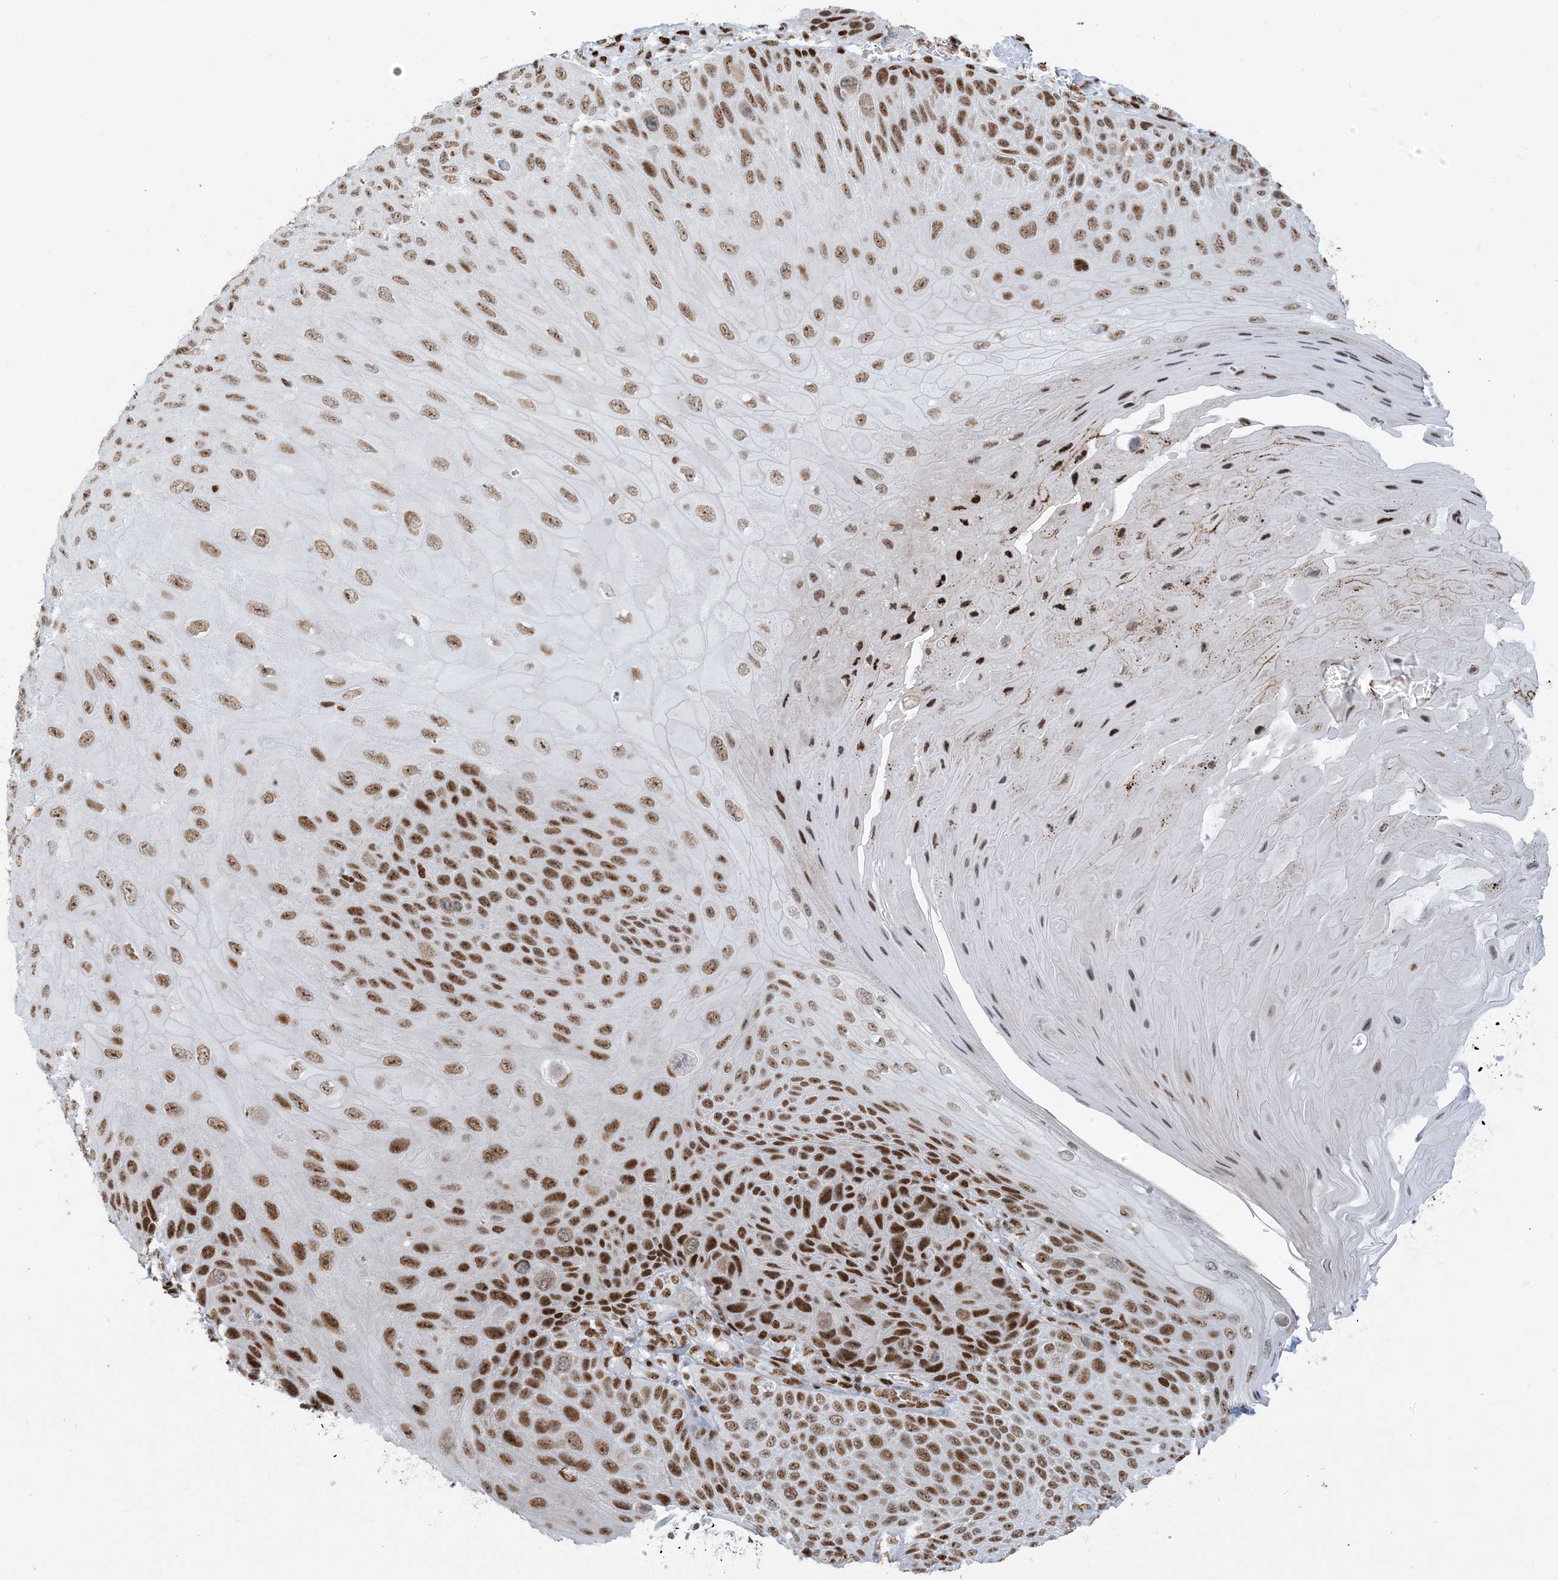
{"staining": {"intensity": "moderate", "quantity": ">75%", "location": "nuclear"}, "tissue": "skin cancer", "cell_type": "Tumor cells", "image_type": "cancer", "snomed": [{"axis": "morphology", "description": "Squamous cell carcinoma, NOS"}, {"axis": "topography", "description": "Skin"}], "caption": "High-power microscopy captured an IHC histopathology image of skin squamous cell carcinoma, revealing moderate nuclear staining in approximately >75% of tumor cells.", "gene": "STAG1", "patient": {"sex": "female", "age": 88}}